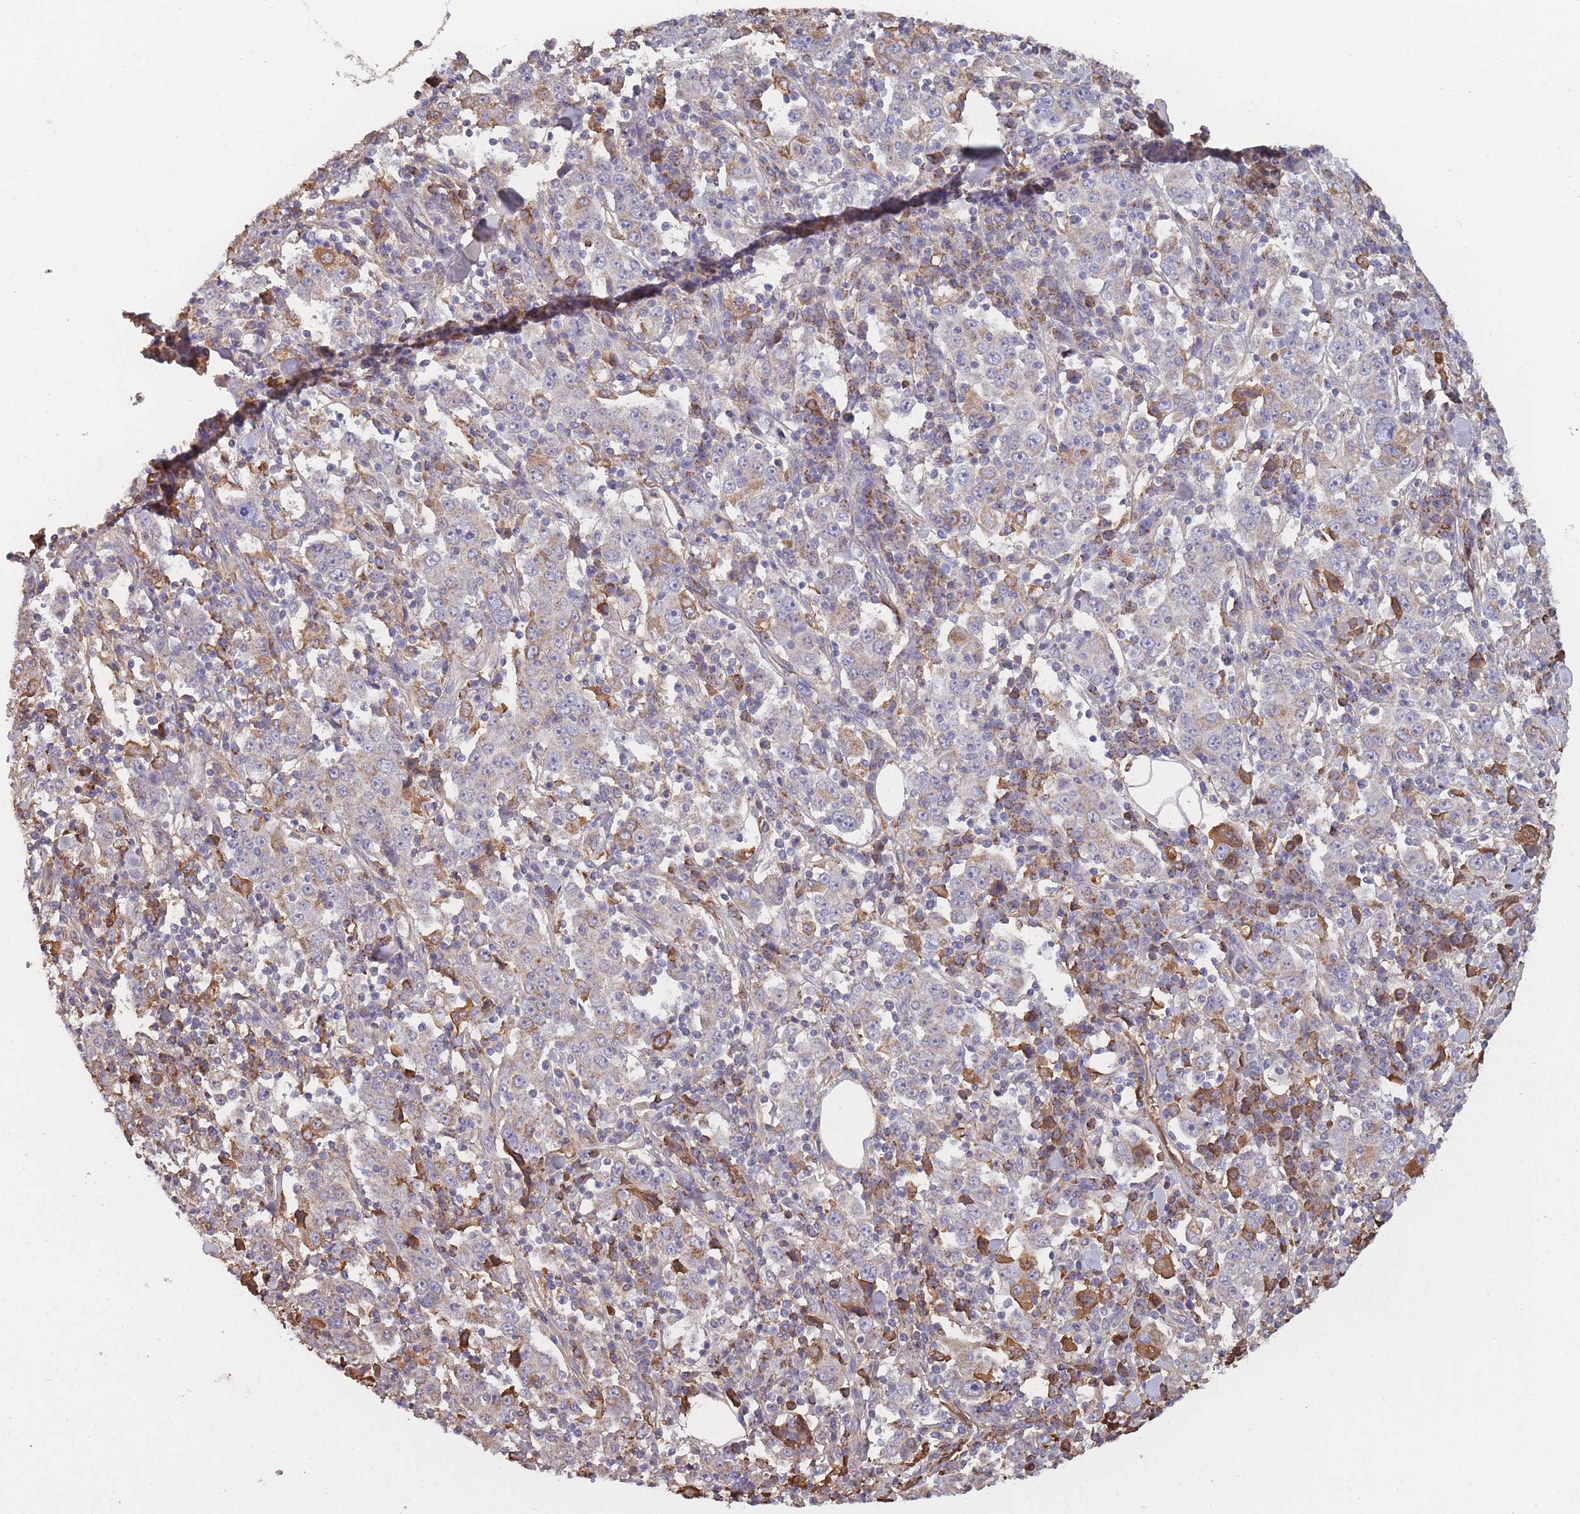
{"staining": {"intensity": "moderate", "quantity": "<25%", "location": "cytoplasmic/membranous"}, "tissue": "stomach cancer", "cell_type": "Tumor cells", "image_type": "cancer", "snomed": [{"axis": "morphology", "description": "Normal tissue, NOS"}, {"axis": "morphology", "description": "Adenocarcinoma, NOS"}, {"axis": "topography", "description": "Stomach, upper"}, {"axis": "topography", "description": "Stomach"}], "caption": "A photomicrograph of stomach cancer (adenocarcinoma) stained for a protein reveals moderate cytoplasmic/membranous brown staining in tumor cells.", "gene": "KAT2A", "patient": {"sex": "male", "age": 59}}